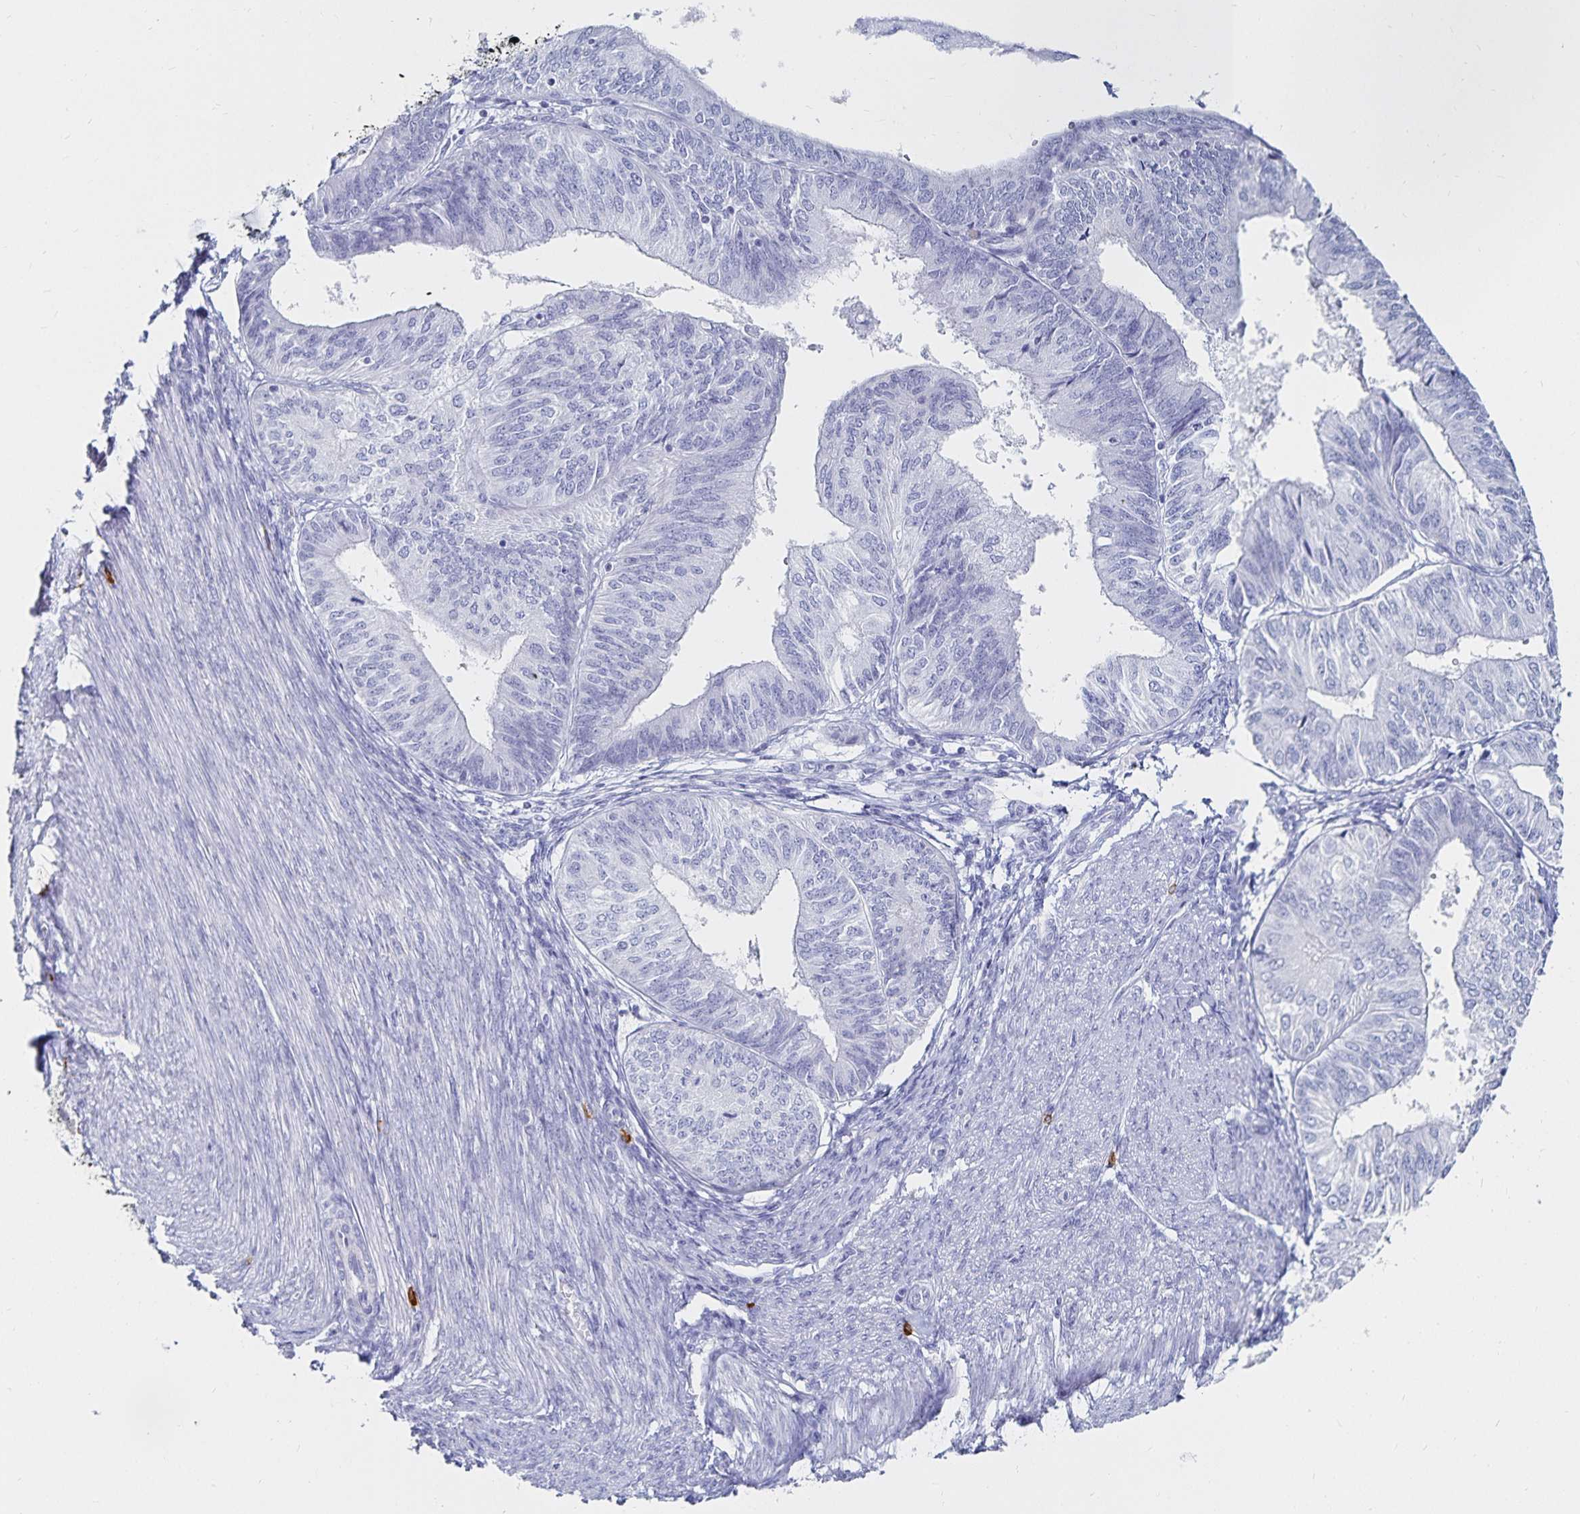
{"staining": {"intensity": "negative", "quantity": "none", "location": "none"}, "tissue": "endometrial cancer", "cell_type": "Tumor cells", "image_type": "cancer", "snomed": [{"axis": "morphology", "description": "Adenocarcinoma, NOS"}, {"axis": "topography", "description": "Endometrium"}], "caption": "The immunohistochemistry micrograph has no significant staining in tumor cells of endometrial cancer tissue.", "gene": "TNIP1", "patient": {"sex": "female", "age": 58}}